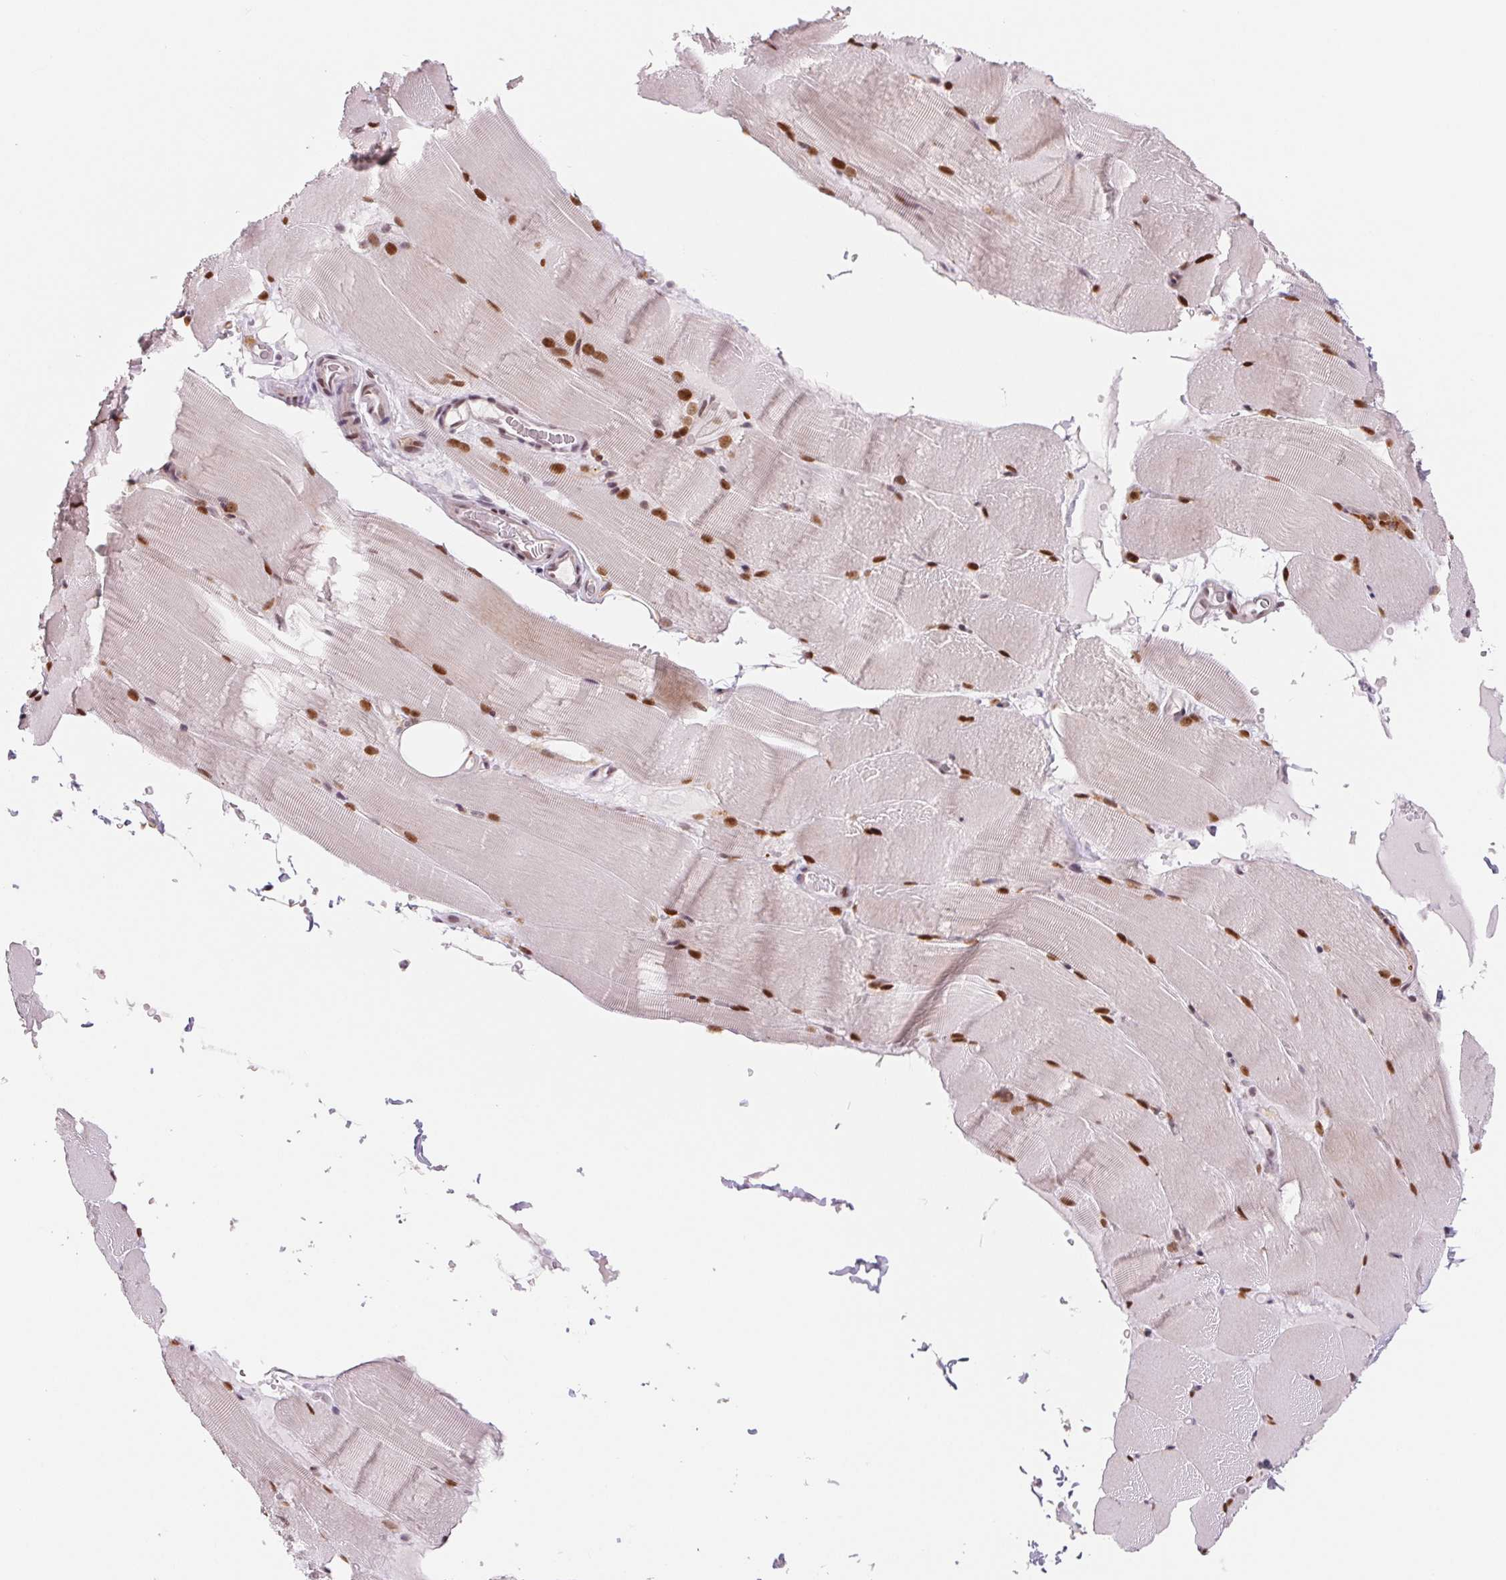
{"staining": {"intensity": "strong", "quantity": "25%-75%", "location": "nuclear"}, "tissue": "skeletal muscle", "cell_type": "Myocytes", "image_type": "normal", "snomed": [{"axis": "morphology", "description": "Normal tissue, NOS"}, {"axis": "topography", "description": "Skeletal muscle"}], "caption": "Skeletal muscle stained for a protein (brown) exhibits strong nuclear positive staining in approximately 25%-75% of myocytes.", "gene": "DNAJB6", "patient": {"sex": "female", "age": 37}}